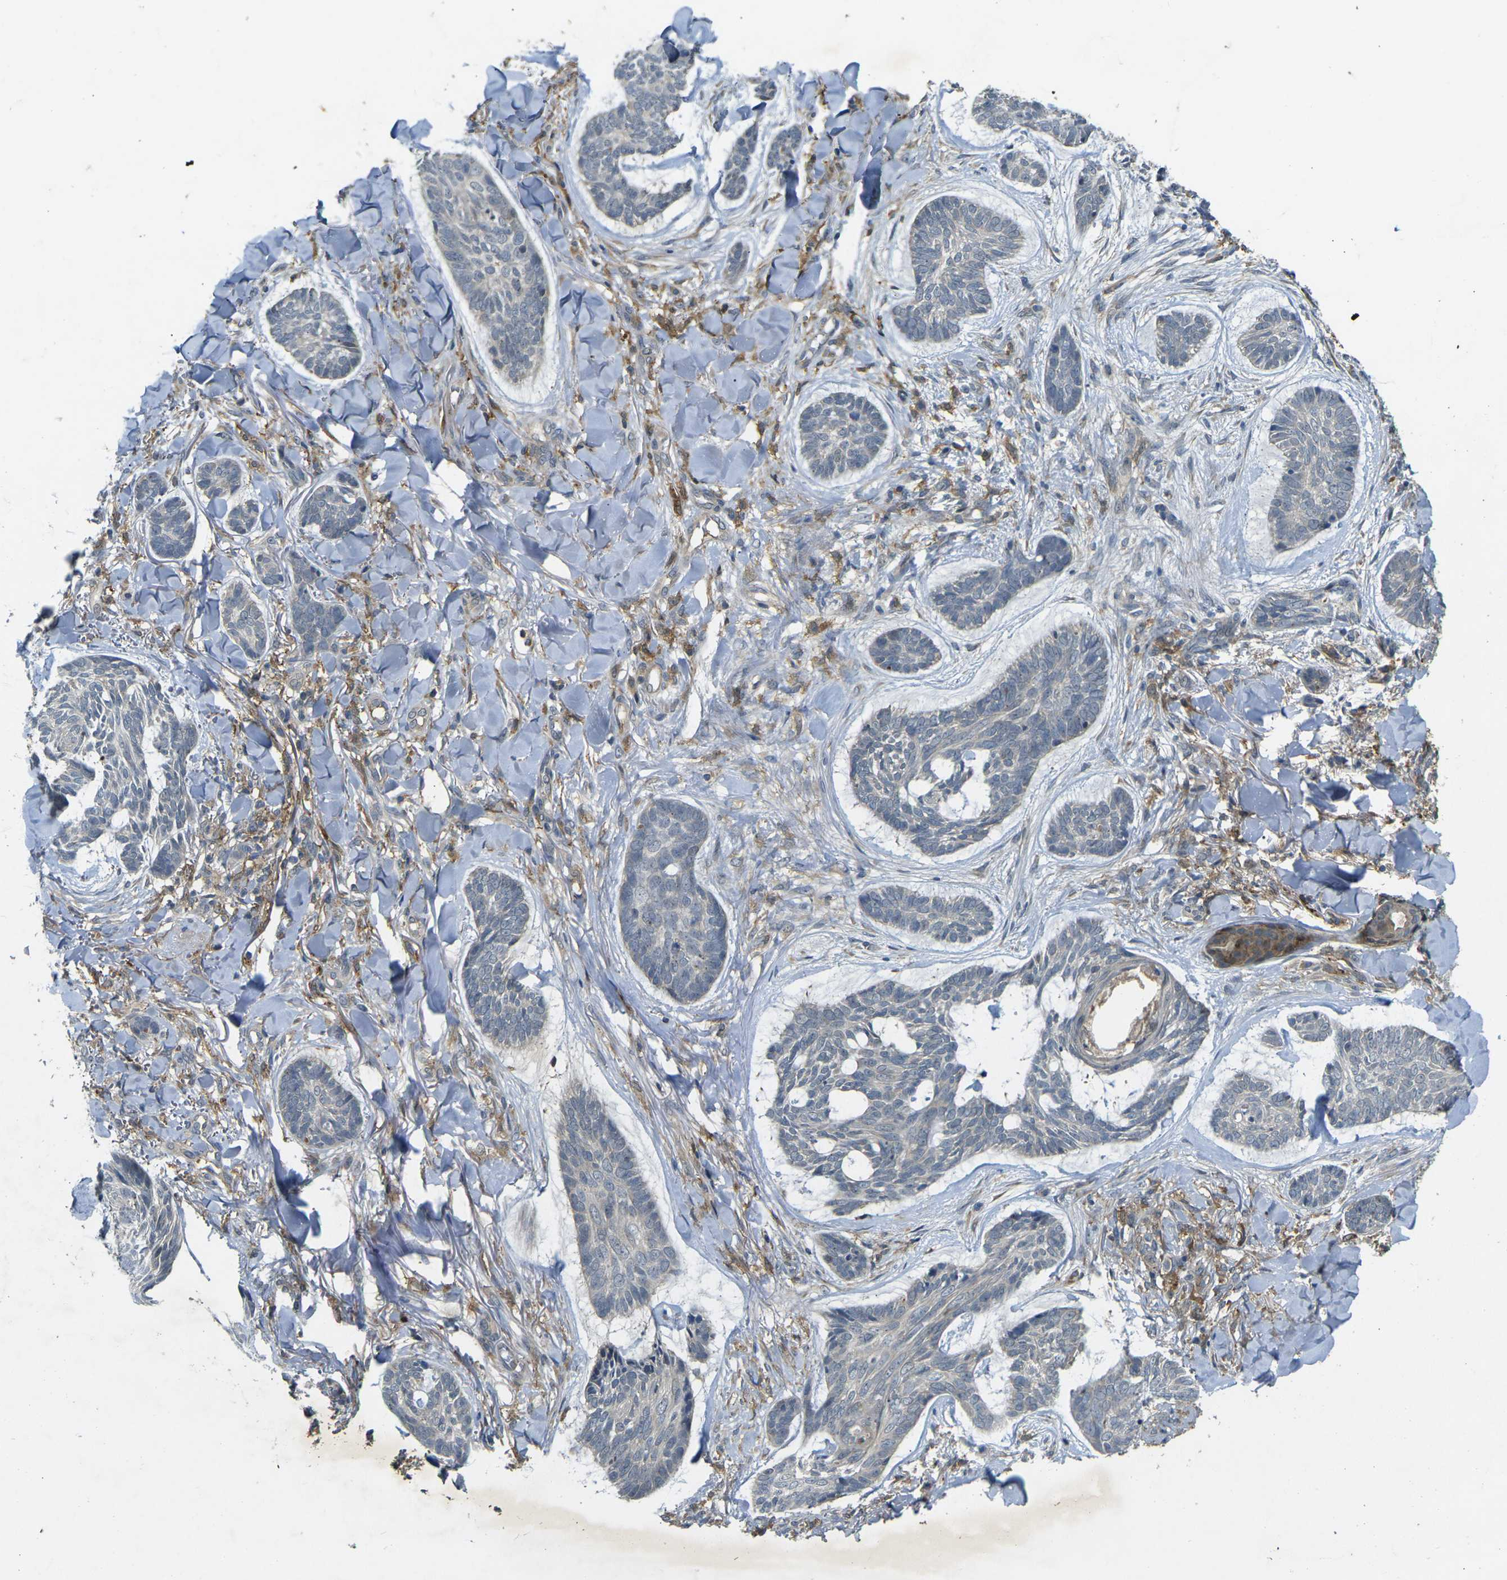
{"staining": {"intensity": "weak", "quantity": "<25%", "location": "cytoplasmic/membranous"}, "tissue": "skin cancer", "cell_type": "Tumor cells", "image_type": "cancer", "snomed": [{"axis": "morphology", "description": "Basal cell carcinoma"}, {"axis": "topography", "description": "Skin"}], "caption": "Immunohistochemical staining of human basal cell carcinoma (skin) demonstrates no significant expression in tumor cells.", "gene": "PIGL", "patient": {"sex": "male", "age": 43}}